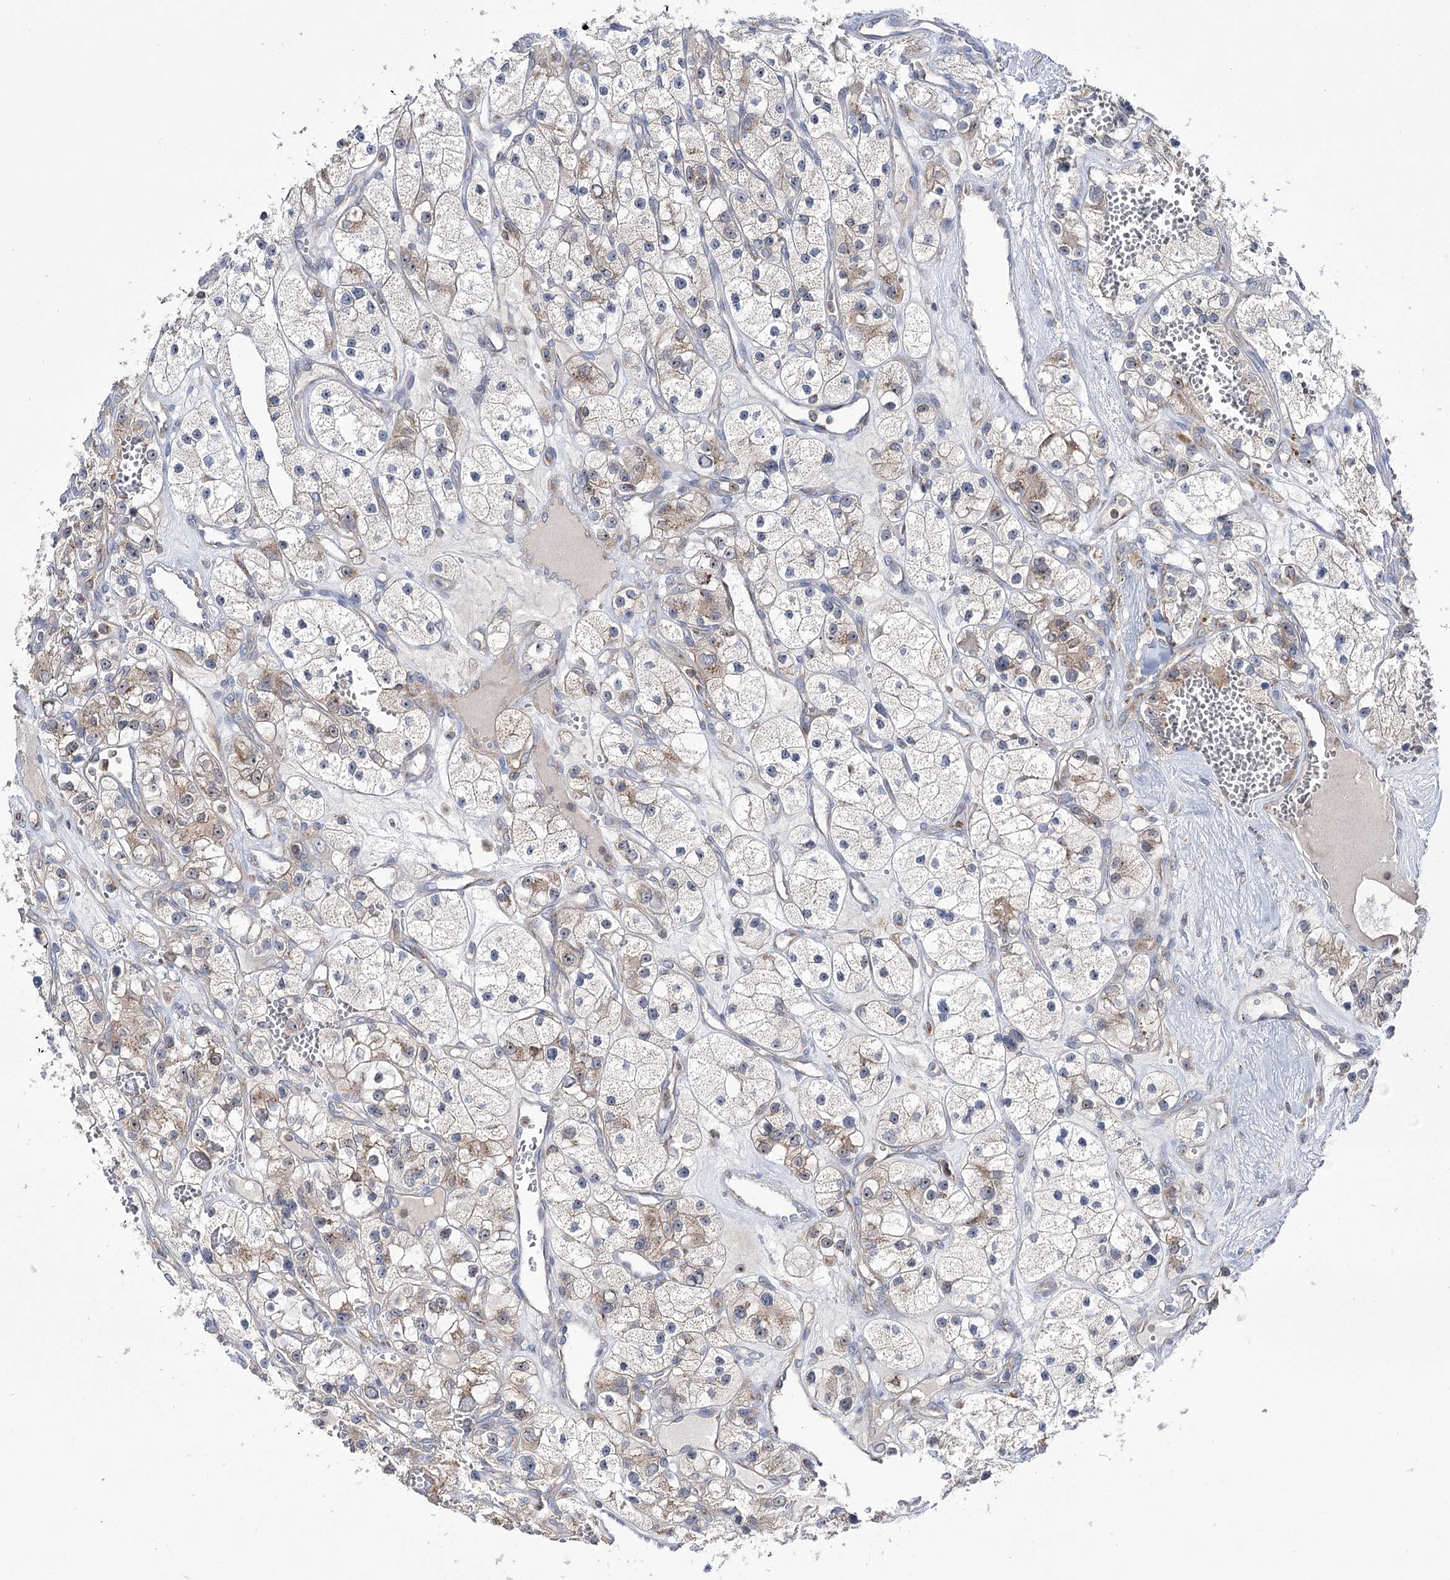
{"staining": {"intensity": "weak", "quantity": "<25%", "location": "cytoplasmic/membranous"}, "tissue": "renal cancer", "cell_type": "Tumor cells", "image_type": "cancer", "snomed": [{"axis": "morphology", "description": "Adenocarcinoma, NOS"}, {"axis": "topography", "description": "Kidney"}], "caption": "The photomicrograph displays no significant positivity in tumor cells of adenocarcinoma (renal).", "gene": "ZNF622", "patient": {"sex": "female", "age": 57}}